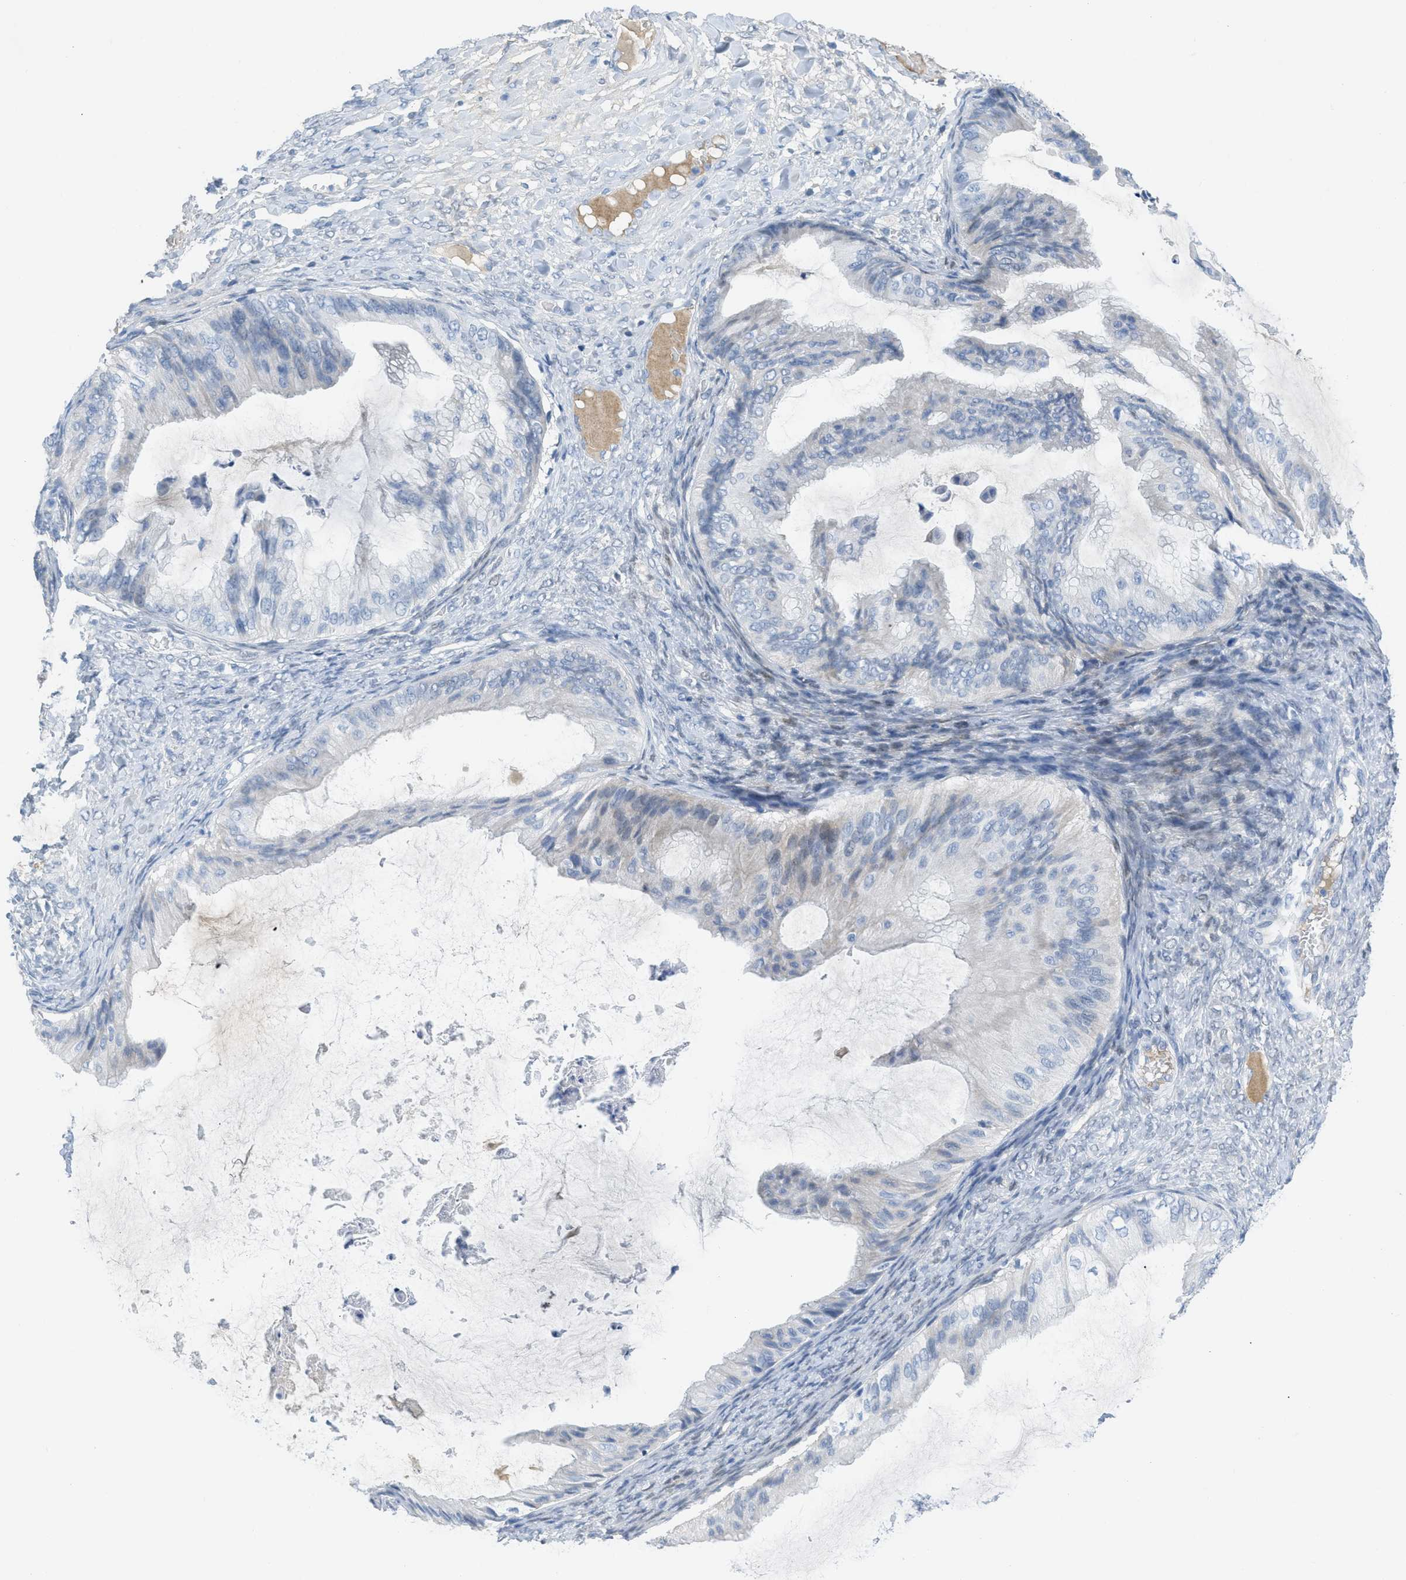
{"staining": {"intensity": "negative", "quantity": "none", "location": "none"}, "tissue": "ovarian cancer", "cell_type": "Tumor cells", "image_type": "cancer", "snomed": [{"axis": "morphology", "description": "Cystadenocarcinoma, mucinous, NOS"}, {"axis": "topography", "description": "Ovary"}], "caption": "Ovarian mucinous cystadenocarcinoma was stained to show a protein in brown. There is no significant positivity in tumor cells.", "gene": "HSF2", "patient": {"sex": "female", "age": 61}}